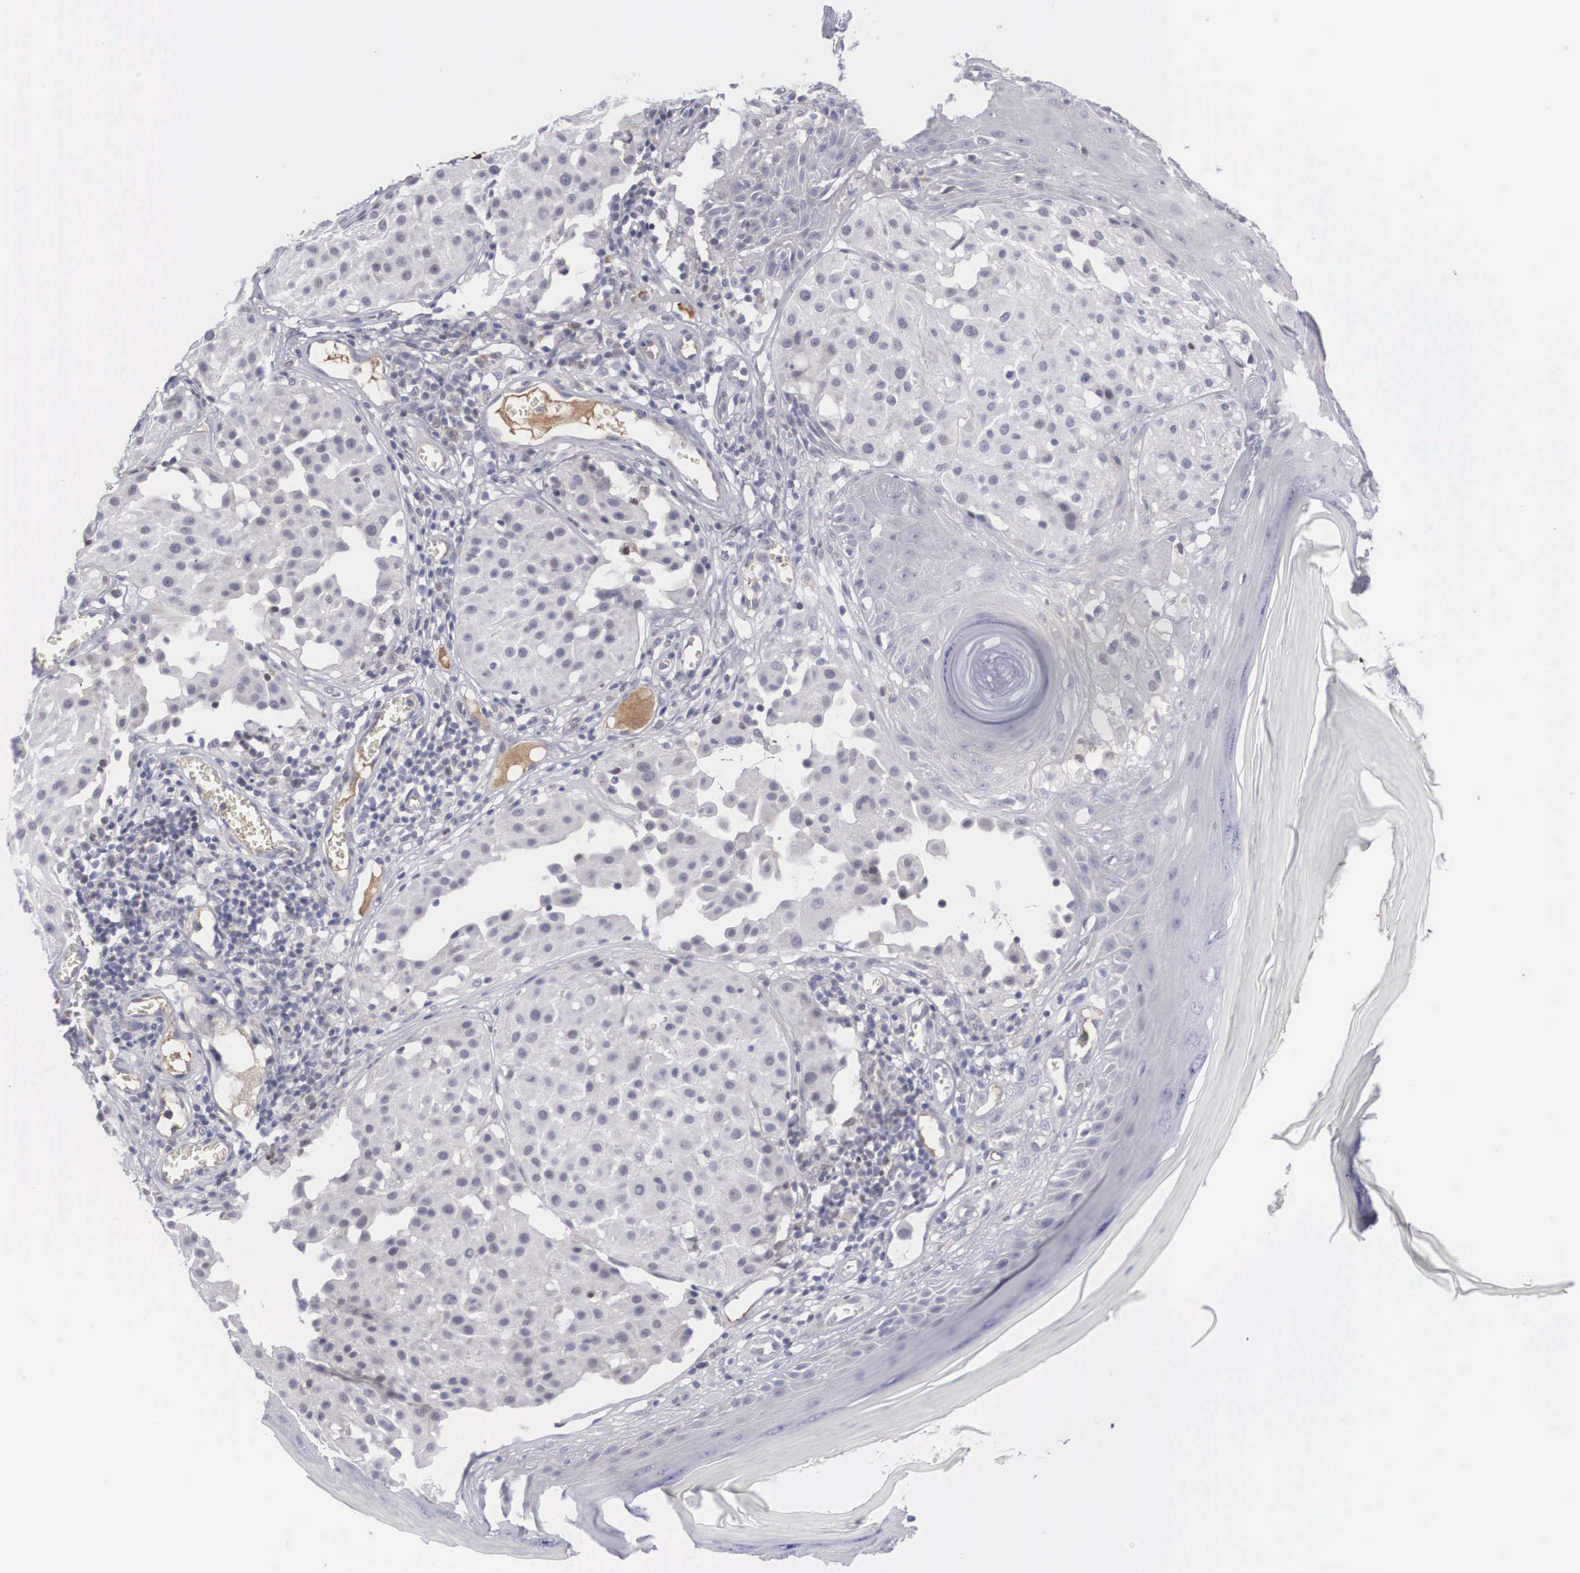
{"staining": {"intensity": "weak", "quantity": "<25%", "location": "nuclear"}, "tissue": "melanoma", "cell_type": "Tumor cells", "image_type": "cancer", "snomed": [{"axis": "morphology", "description": "Malignant melanoma, NOS"}, {"axis": "topography", "description": "Skin"}], "caption": "High magnification brightfield microscopy of melanoma stained with DAB (3,3'-diaminobenzidine) (brown) and counterstained with hematoxylin (blue): tumor cells show no significant staining. (Stains: DAB immunohistochemistry (IHC) with hematoxylin counter stain, Microscopy: brightfield microscopy at high magnification).", "gene": "RBPJ", "patient": {"sex": "male", "age": 36}}